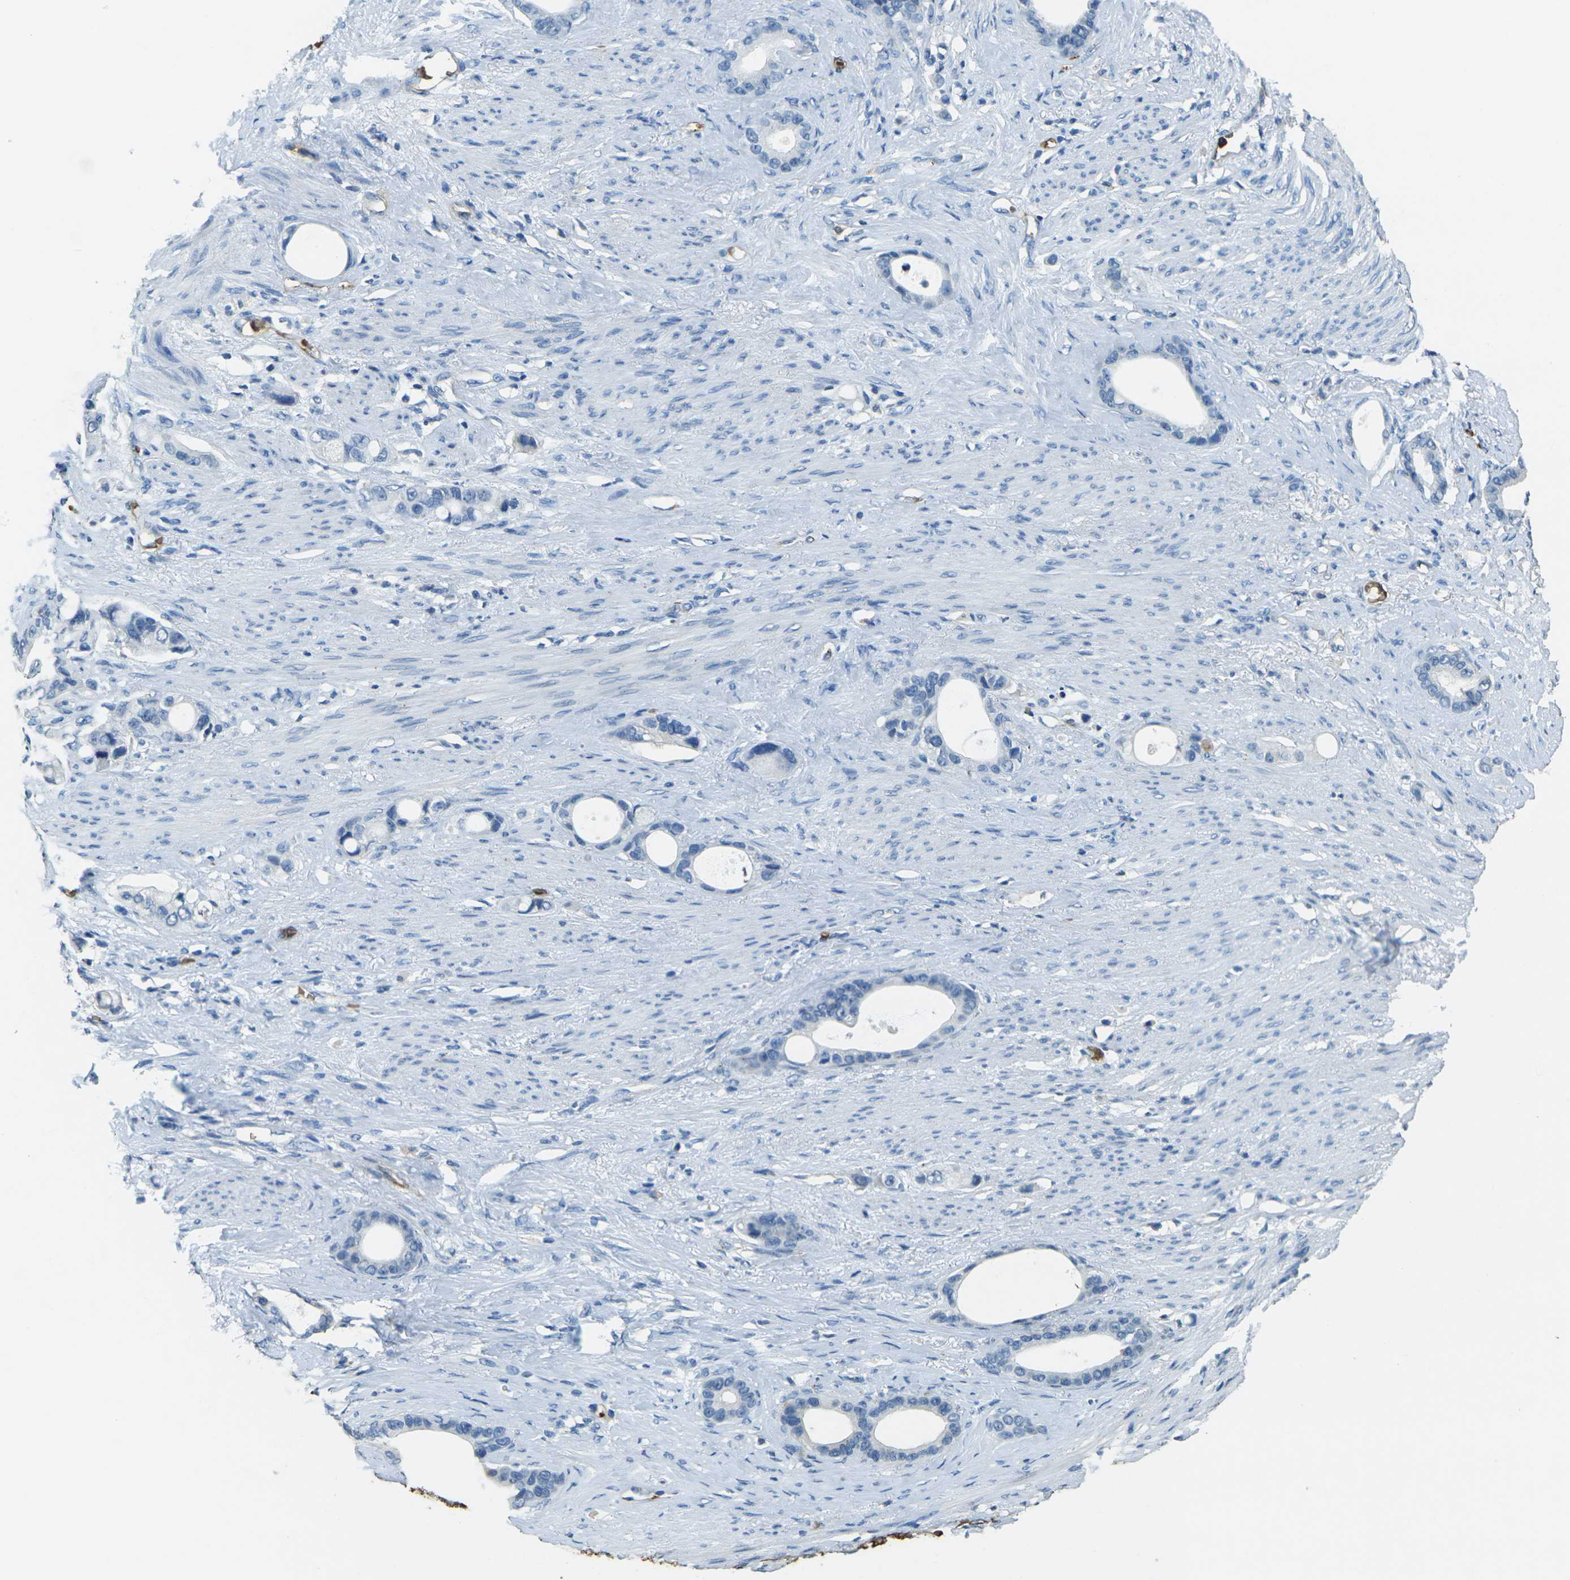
{"staining": {"intensity": "negative", "quantity": "none", "location": "none"}, "tissue": "stomach cancer", "cell_type": "Tumor cells", "image_type": "cancer", "snomed": [{"axis": "morphology", "description": "Adenocarcinoma, NOS"}, {"axis": "topography", "description": "Stomach"}], "caption": "Protein analysis of stomach cancer (adenocarcinoma) reveals no significant staining in tumor cells. Brightfield microscopy of IHC stained with DAB (brown) and hematoxylin (blue), captured at high magnification.", "gene": "HBB", "patient": {"sex": "female", "age": 75}}